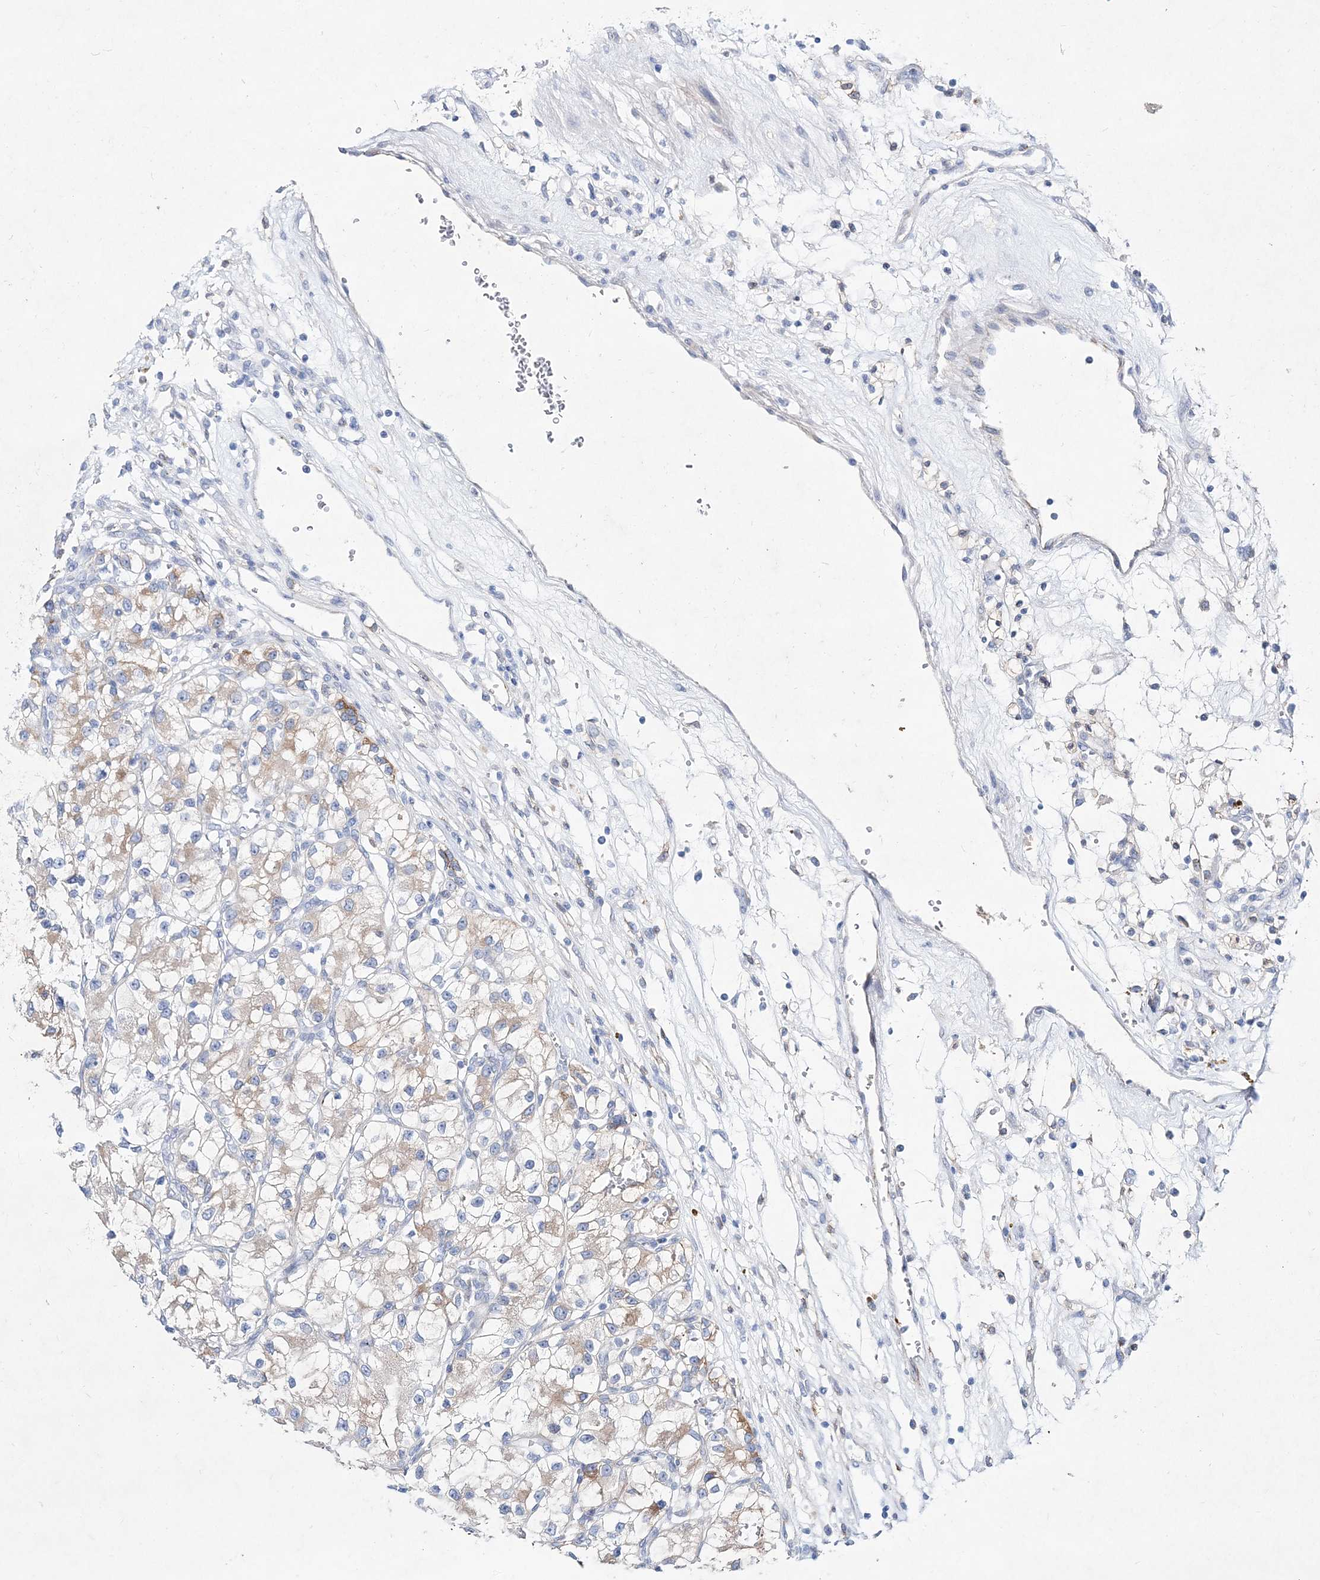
{"staining": {"intensity": "weak", "quantity": "<25%", "location": "cytoplasmic/membranous"}, "tissue": "renal cancer", "cell_type": "Tumor cells", "image_type": "cancer", "snomed": [{"axis": "morphology", "description": "Adenocarcinoma, NOS"}, {"axis": "topography", "description": "Kidney"}], "caption": "Histopathology image shows no significant protein expression in tumor cells of renal cancer (adenocarcinoma). (DAB (3,3'-diaminobenzidine) IHC visualized using brightfield microscopy, high magnification).", "gene": "SPINK7", "patient": {"sex": "female", "age": 57}}